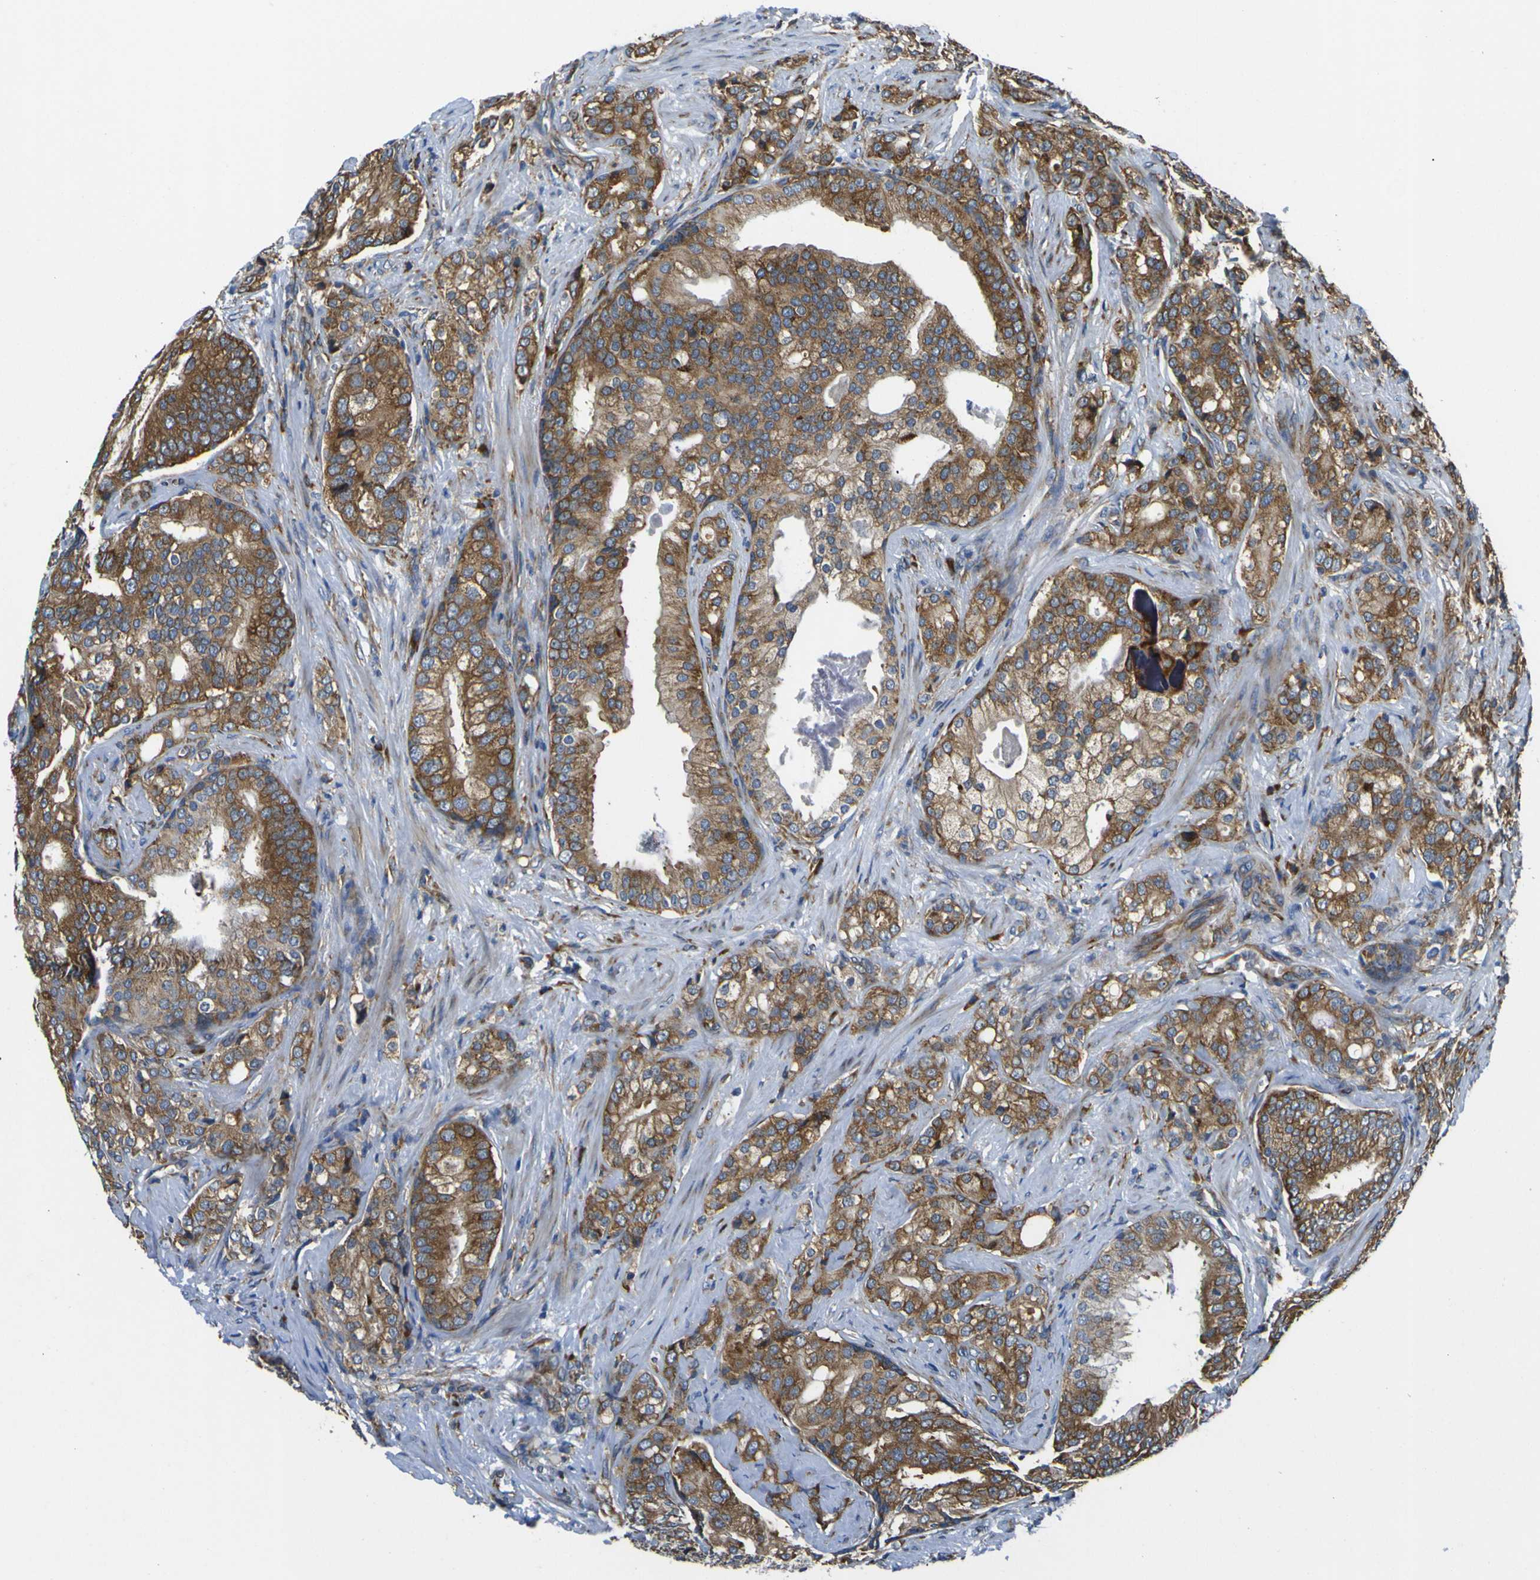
{"staining": {"intensity": "moderate", "quantity": ">75%", "location": "cytoplasmic/membranous"}, "tissue": "prostate cancer", "cell_type": "Tumor cells", "image_type": "cancer", "snomed": [{"axis": "morphology", "description": "Adenocarcinoma, Low grade"}, {"axis": "topography", "description": "Prostate"}], "caption": "Moderate cytoplasmic/membranous protein expression is present in approximately >75% of tumor cells in prostate cancer.", "gene": "RPSA", "patient": {"sex": "male", "age": 58}}